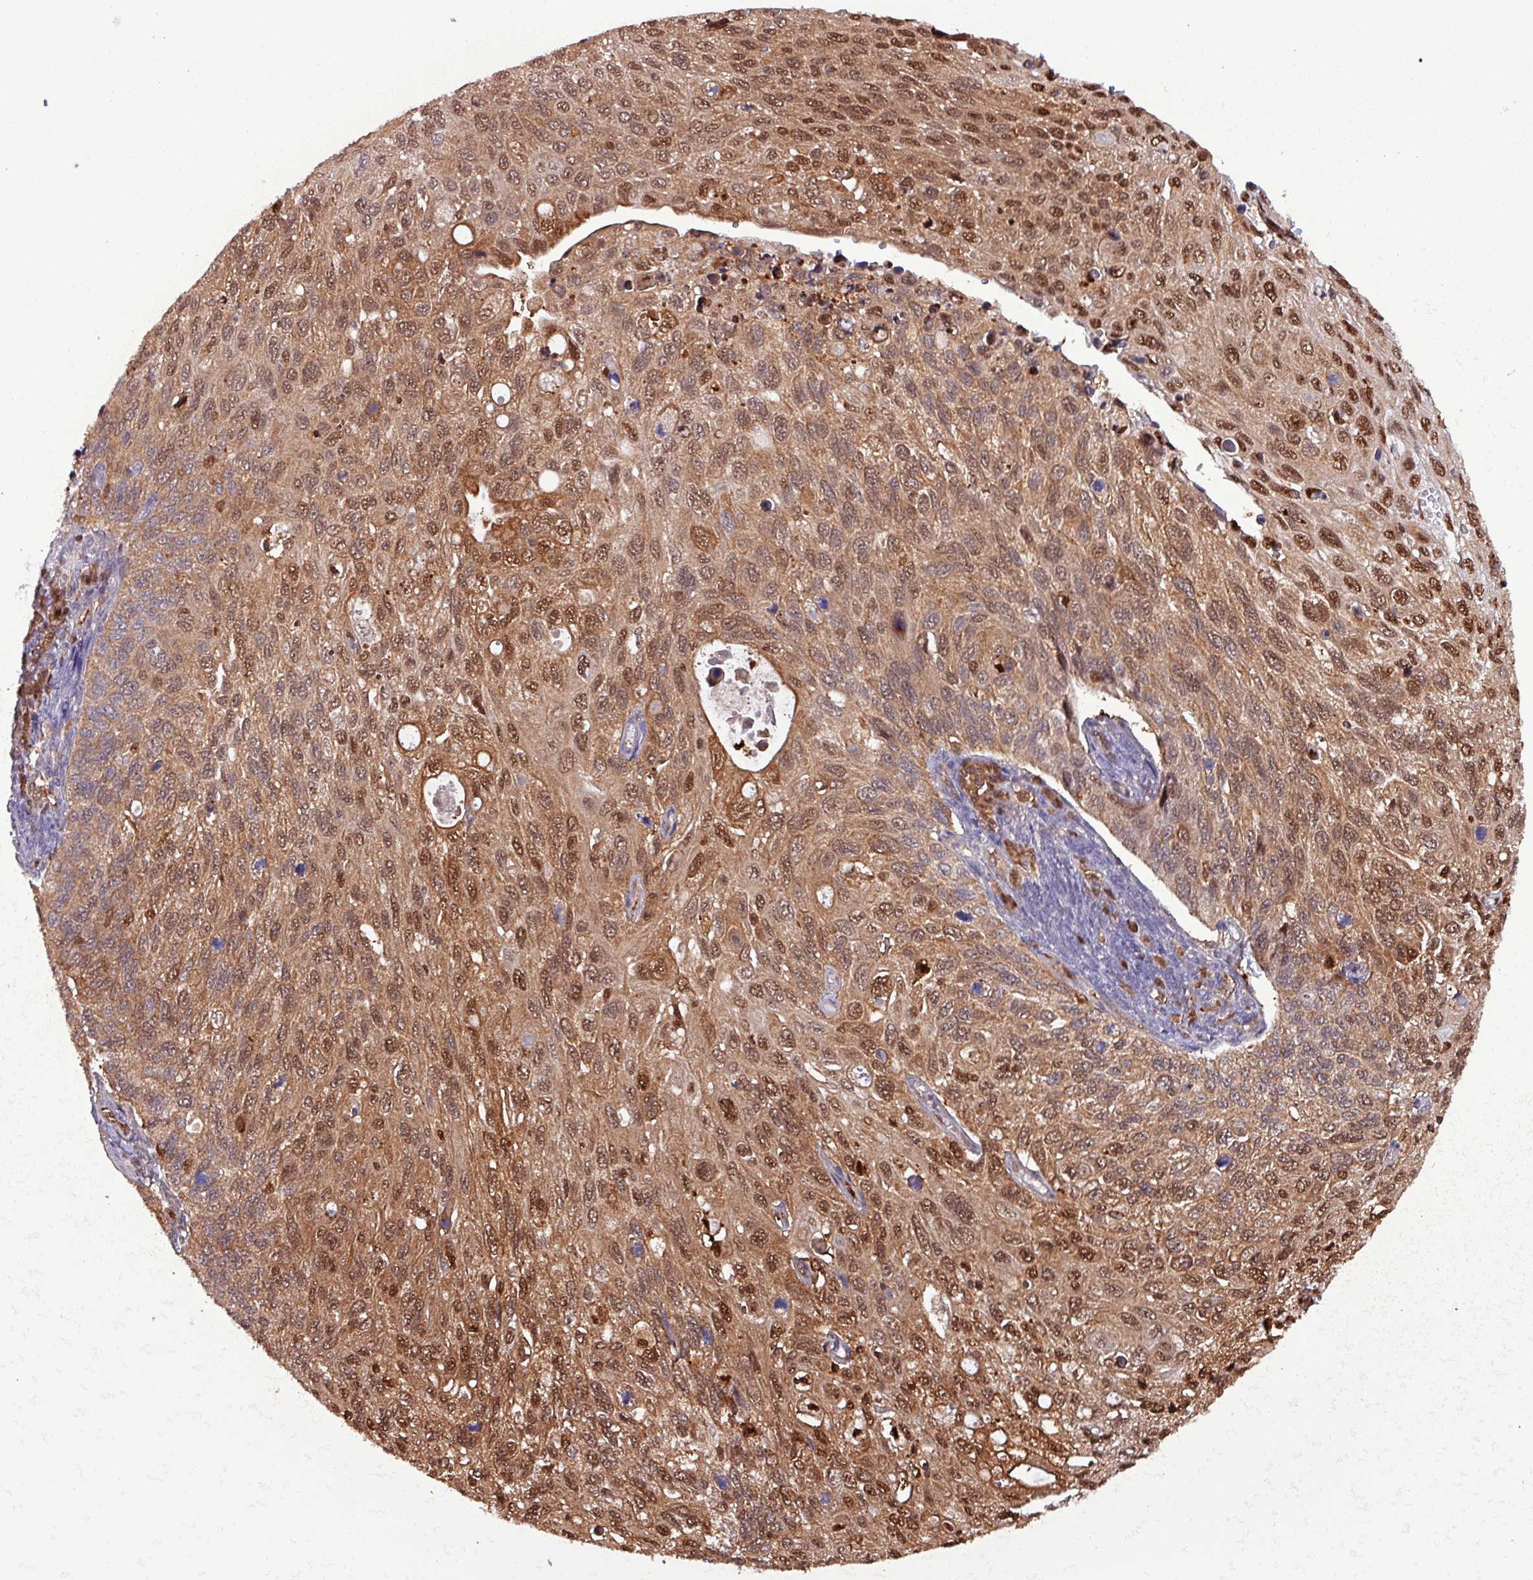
{"staining": {"intensity": "moderate", "quantity": ">75%", "location": "cytoplasmic/membranous,nuclear"}, "tissue": "cervical cancer", "cell_type": "Tumor cells", "image_type": "cancer", "snomed": [{"axis": "morphology", "description": "Squamous cell carcinoma, NOS"}, {"axis": "topography", "description": "Cervix"}], "caption": "Tumor cells display medium levels of moderate cytoplasmic/membranous and nuclear expression in approximately >75% of cells in human cervical cancer (squamous cell carcinoma).", "gene": "PSMB8", "patient": {"sex": "female", "age": 70}}